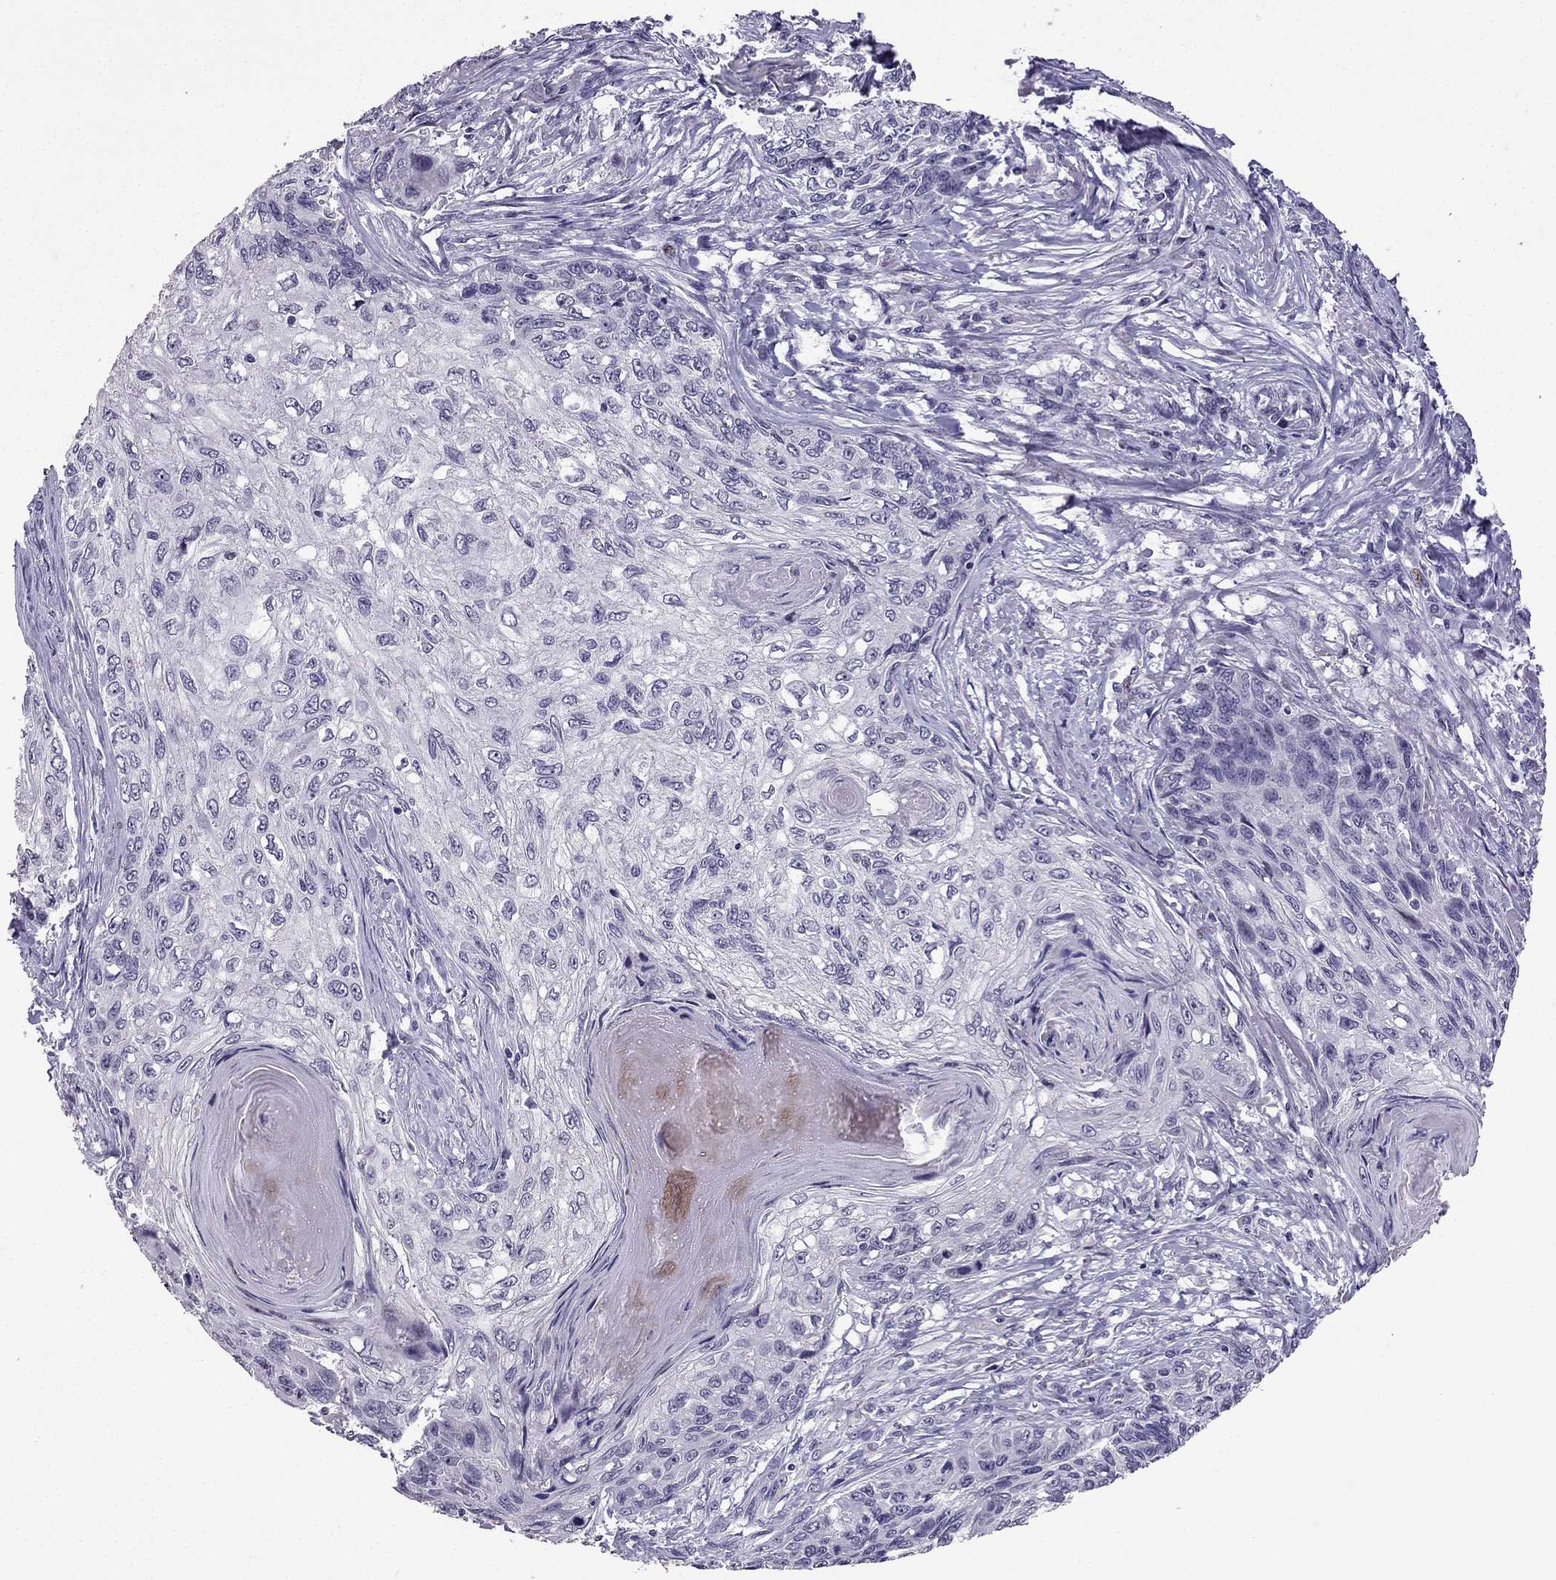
{"staining": {"intensity": "negative", "quantity": "none", "location": "none"}, "tissue": "skin cancer", "cell_type": "Tumor cells", "image_type": "cancer", "snomed": [{"axis": "morphology", "description": "Squamous cell carcinoma, NOS"}, {"axis": "topography", "description": "Skin"}], "caption": "Tumor cells are negative for protein expression in human skin squamous cell carcinoma.", "gene": "TTN", "patient": {"sex": "male", "age": 92}}